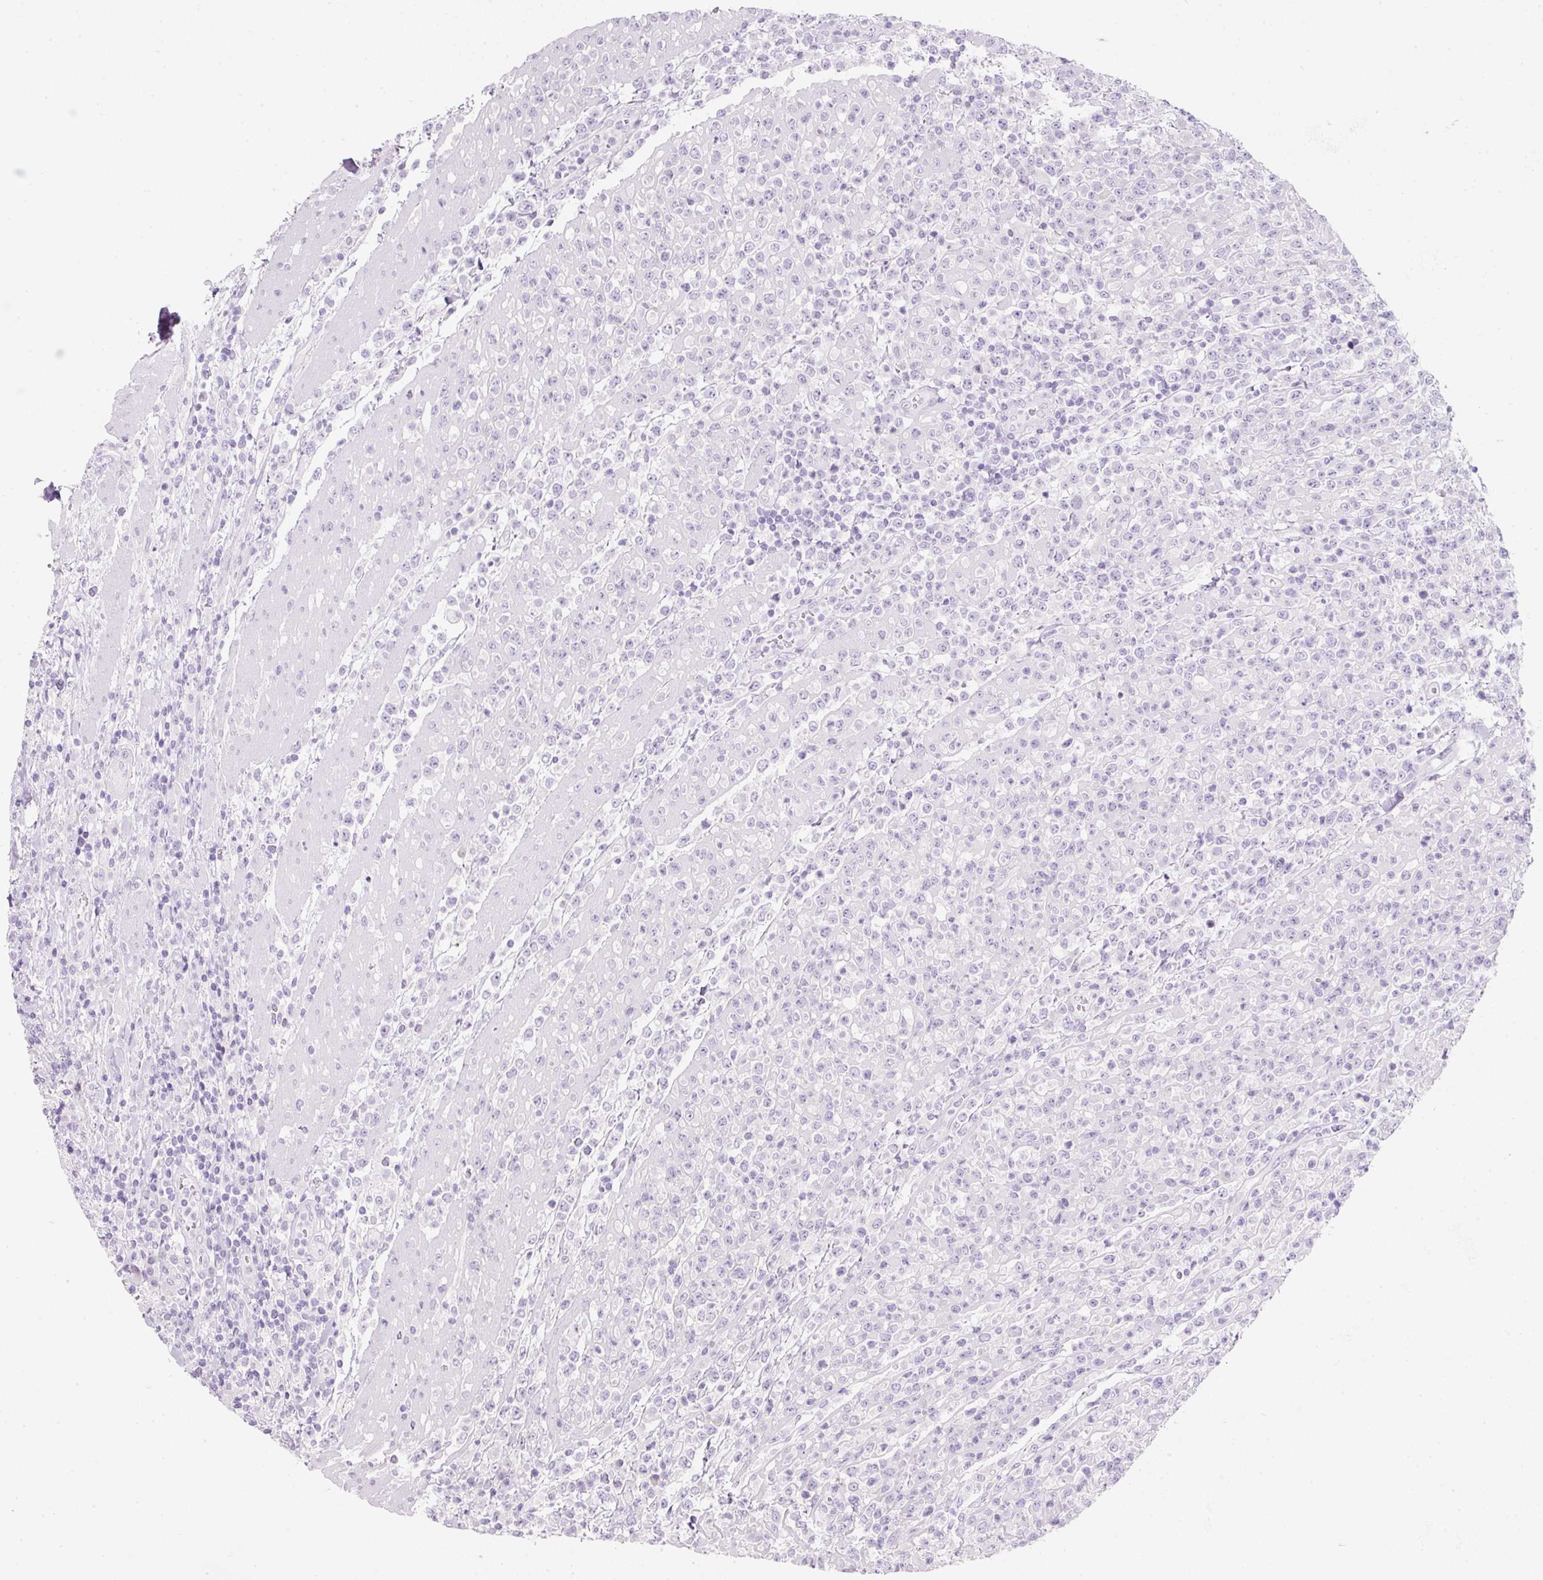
{"staining": {"intensity": "negative", "quantity": "none", "location": "none"}, "tissue": "lymphoma", "cell_type": "Tumor cells", "image_type": "cancer", "snomed": [{"axis": "morphology", "description": "Malignant lymphoma, non-Hodgkin's type, High grade"}, {"axis": "topography", "description": "Colon"}], "caption": "IHC photomicrograph of neoplastic tissue: lymphoma stained with DAB demonstrates no significant protein positivity in tumor cells. Brightfield microscopy of immunohistochemistry stained with DAB (brown) and hematoxylin (blue), captured at high magnification.", "gene": "SLC2A2", "patient": {"sex": "female", "age": 53}}